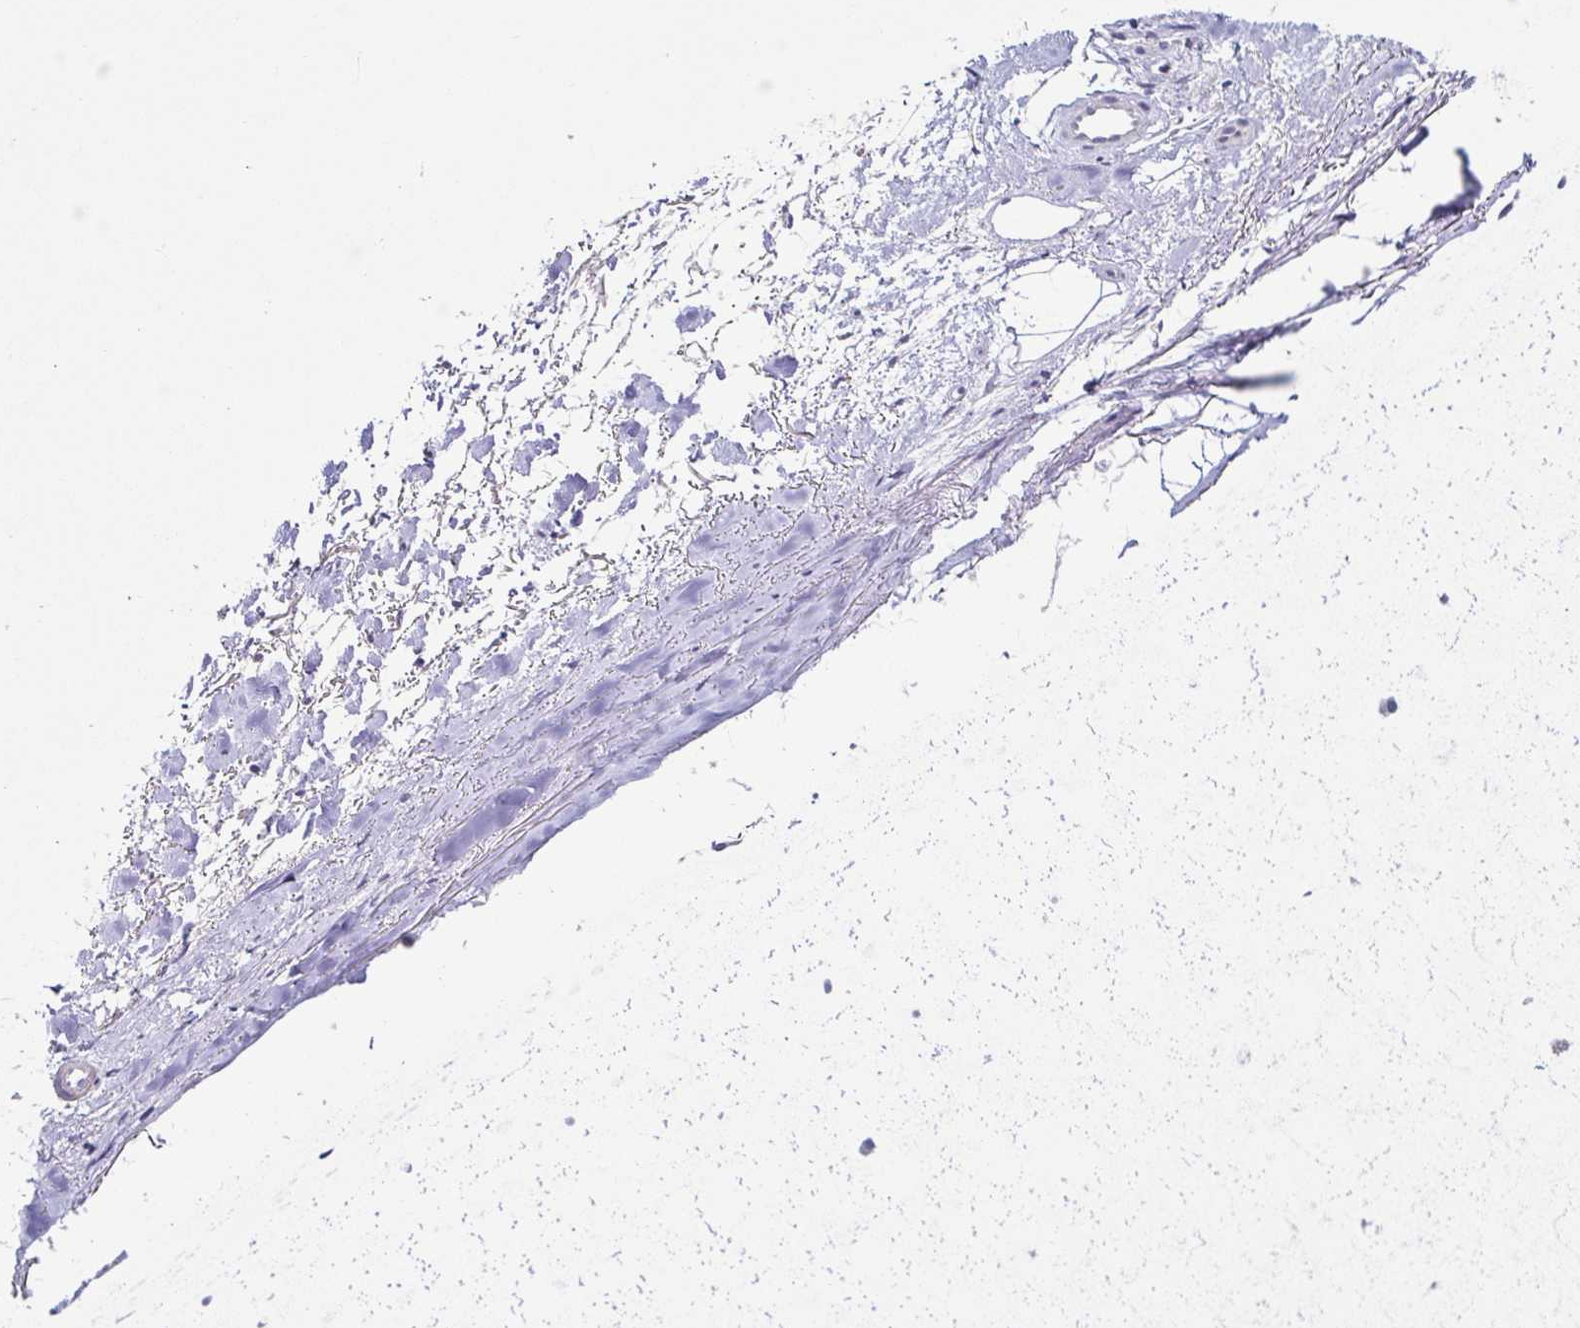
{"staining": {"intensity": "negative", "quantity": "none", "location": "none"}, "tissue": "adipose tissue", "cell_type": "Adipocytes", "image_type": "normal", "snomed": [{"axis": "morphology", "description": "Normal tissue, NOS"}, {"axis": "topography", "description": "Cartilage tissue"}], "caption": "Immunohistochemistry (IHC) of normal human adipose tissue shows no positivity in adipocytes. Brightfield microscopy of immunohistochemistry stained with DAB (brown) and hematoxylin (blue), captured at high magnification.", "gene": "NEFH", "patient": {"sex": "male", "age": 65}}